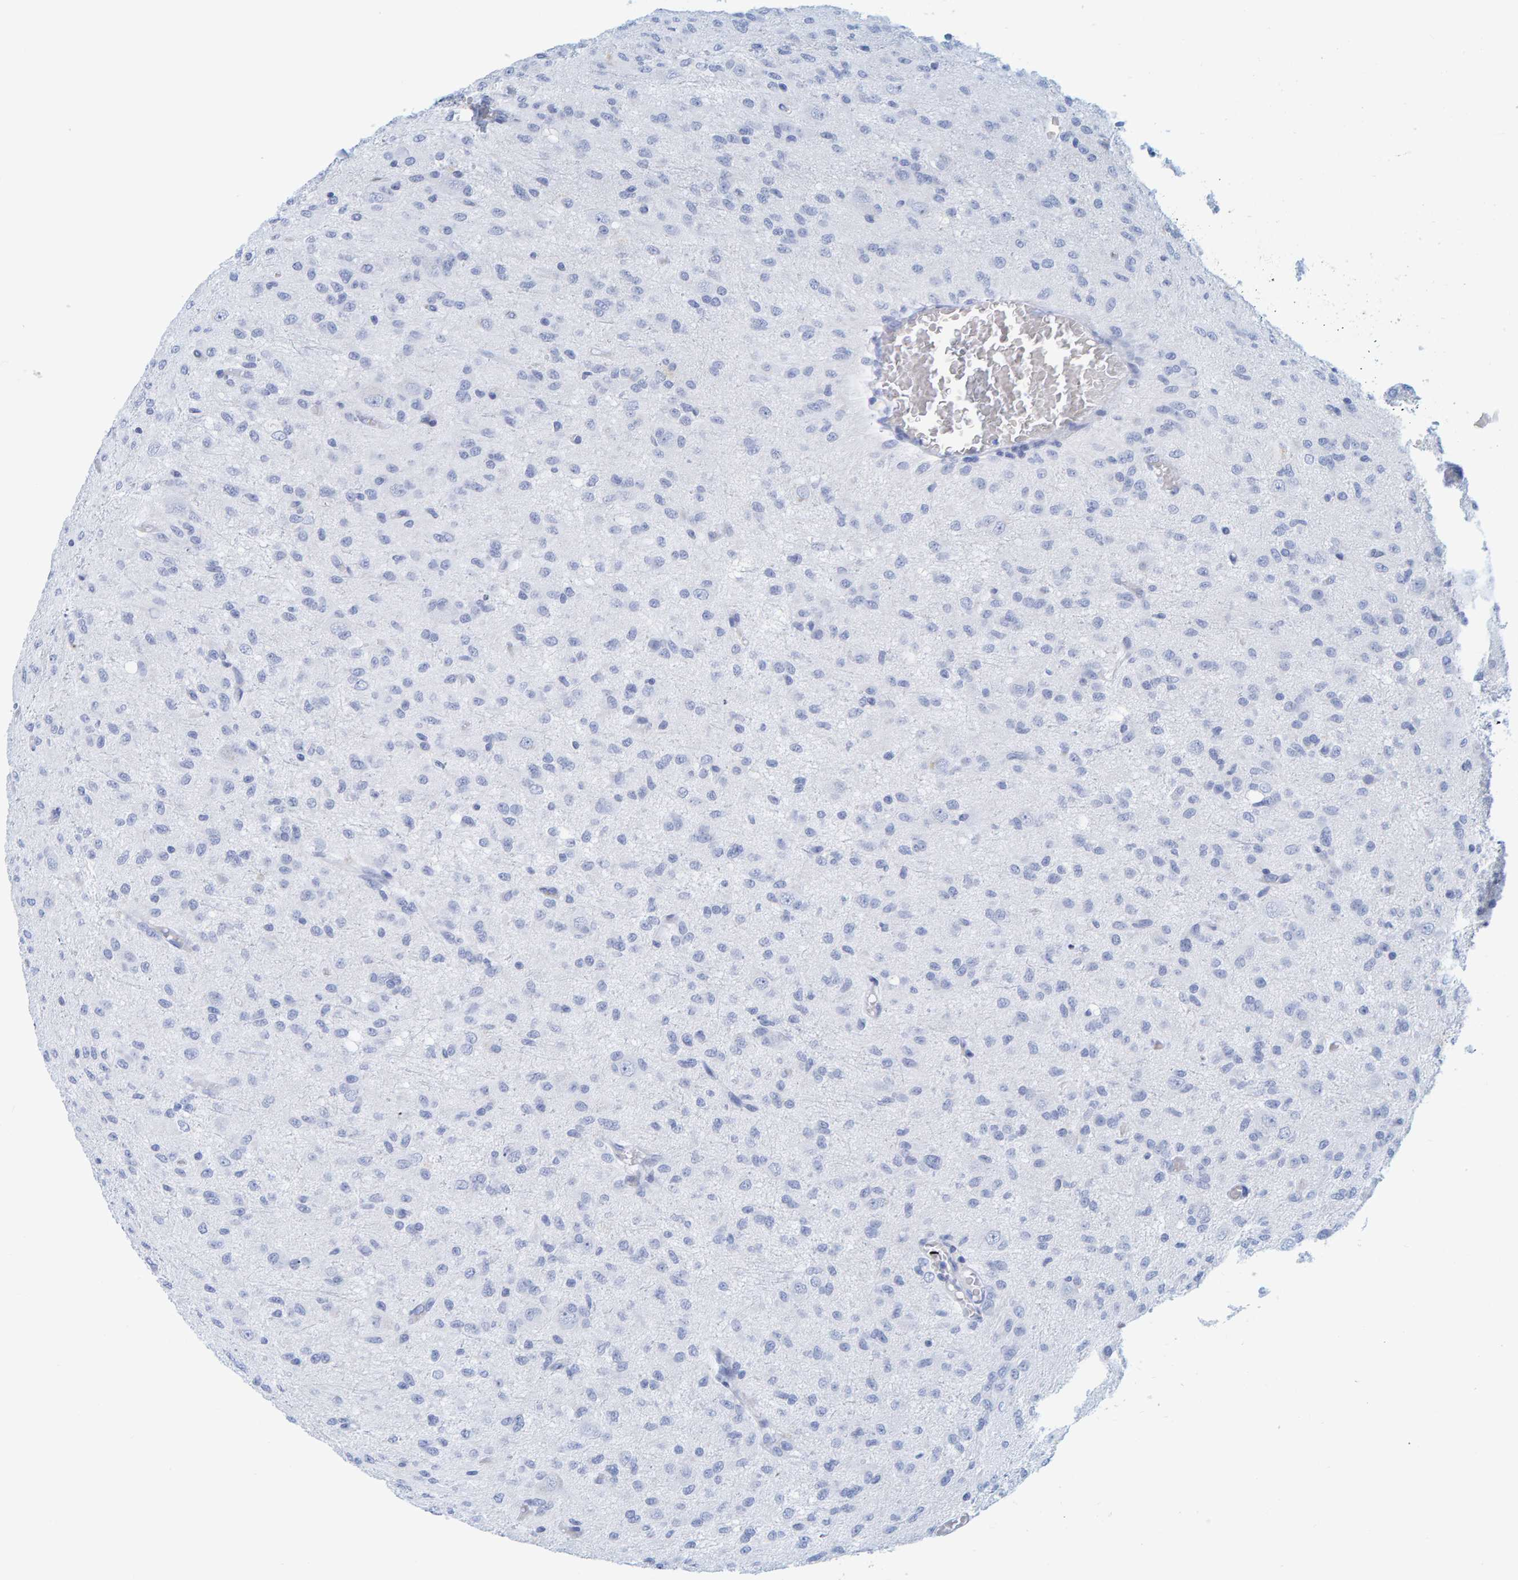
{"staining": {"intensity": "negative", "quantity": "none", "location": "none"}, "tissue": "glioma", "cell_type": "Tumor cells", "image_type": "cancer", "snomed": [{"axis": "morphology", "description": "Glioma, malignant, High grade"}, {"axis": "topography", "description": "Brain"}], "caption": "Histopathology image shows no significant protein expression in tumor cells of malignant glioma (high-grade).", "gene": "SFTPC", "patient": {"sex": "female", "age": 59}}